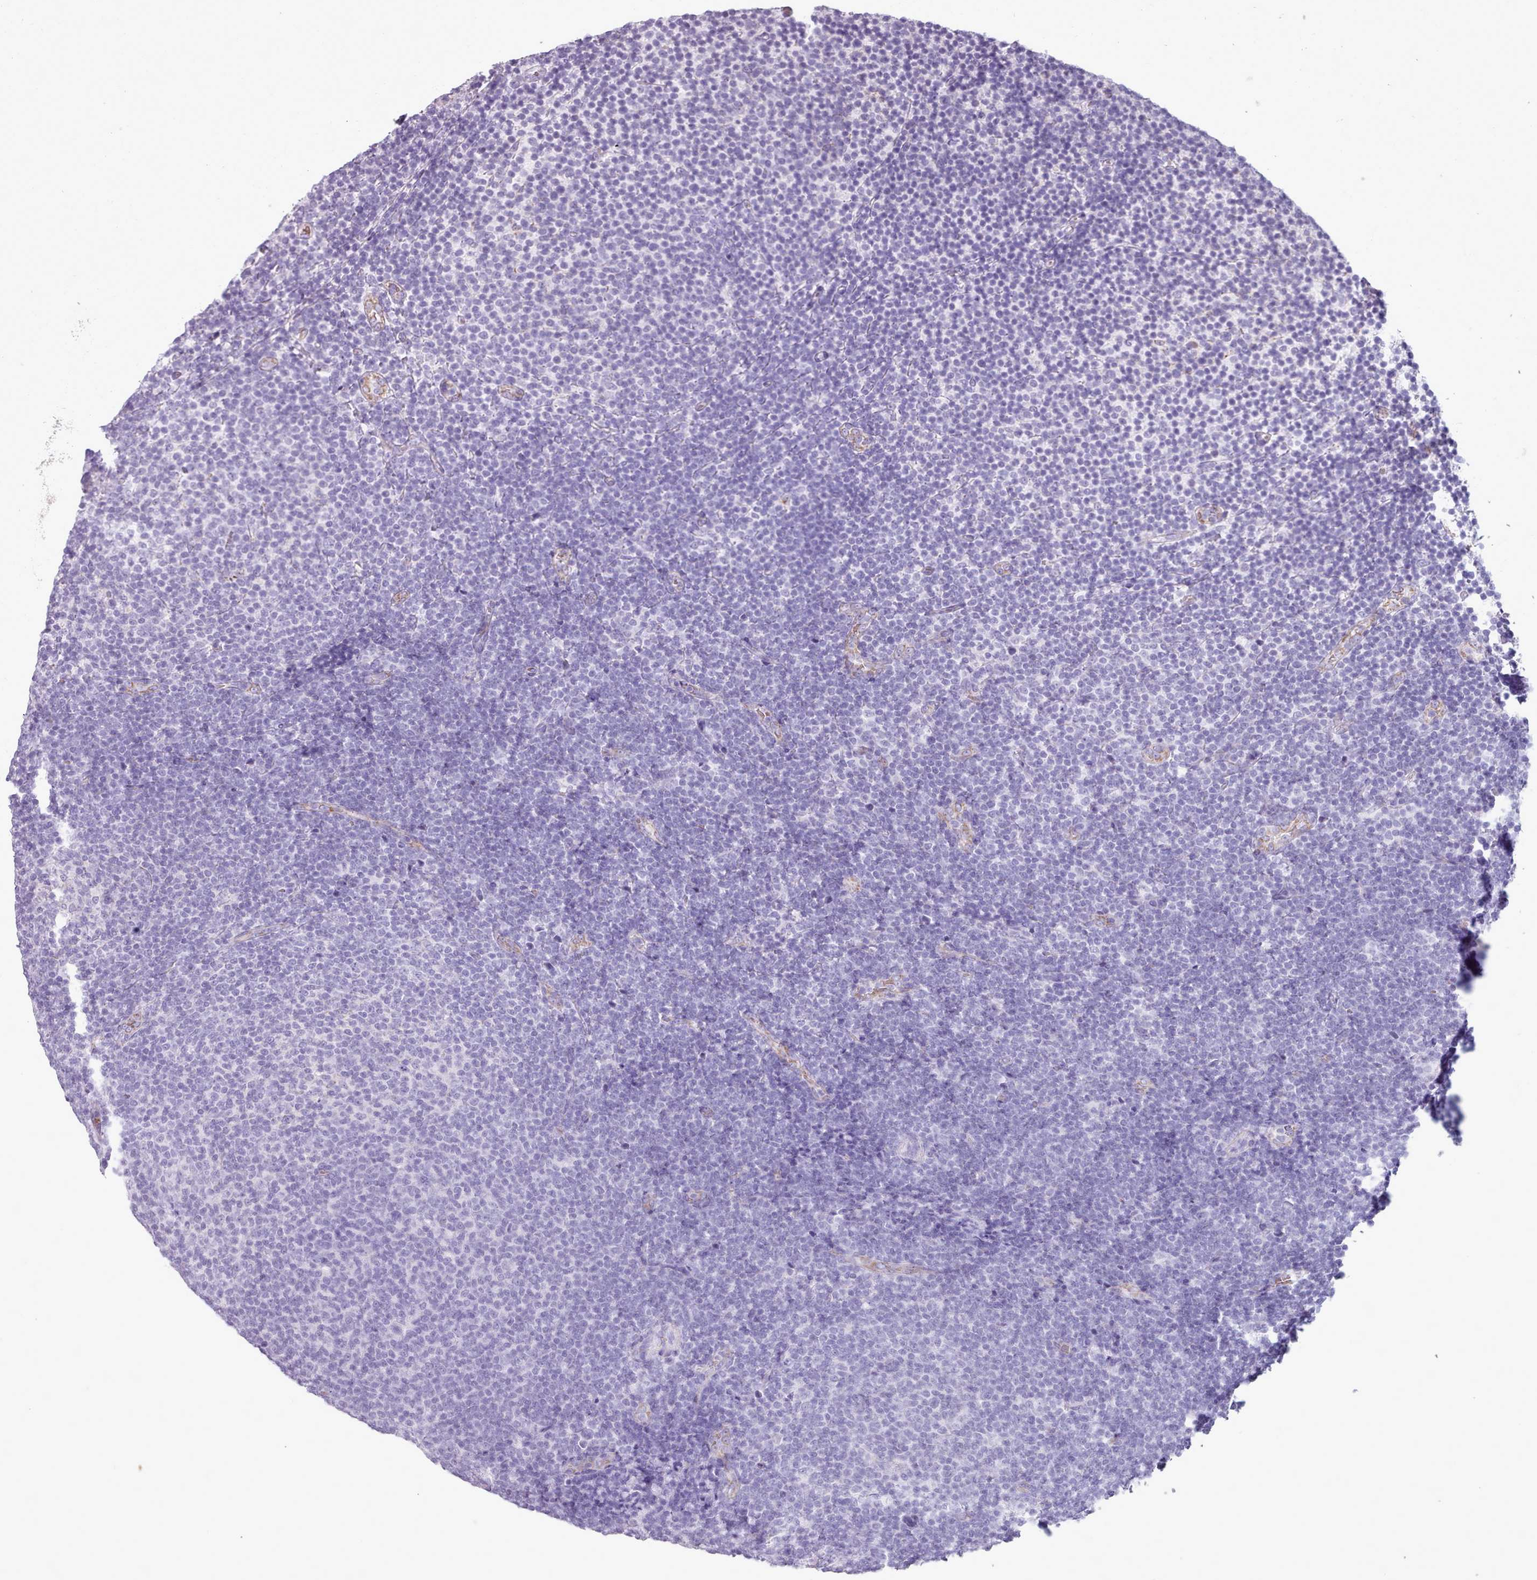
{"staining": {"intensity": "negative", "quantity": "none", "location": "none"}, "tissue": "lymphoma", "cell_type": "Tumor cells", "image_type": "cancer", "snomed": [{"axis": "morphology", "description": "Malignant lymphoma, non-Hodgkin's type, Low grade"}, {"axis": "topography", "description": "Lymph node"}], "caption": "IHC of human low-grade malignant lymphoma, non-Hodgkin's type displays no expression in tumor cells.", "gene": "AK4", "patient": {"sex": "male", "age": 66}}